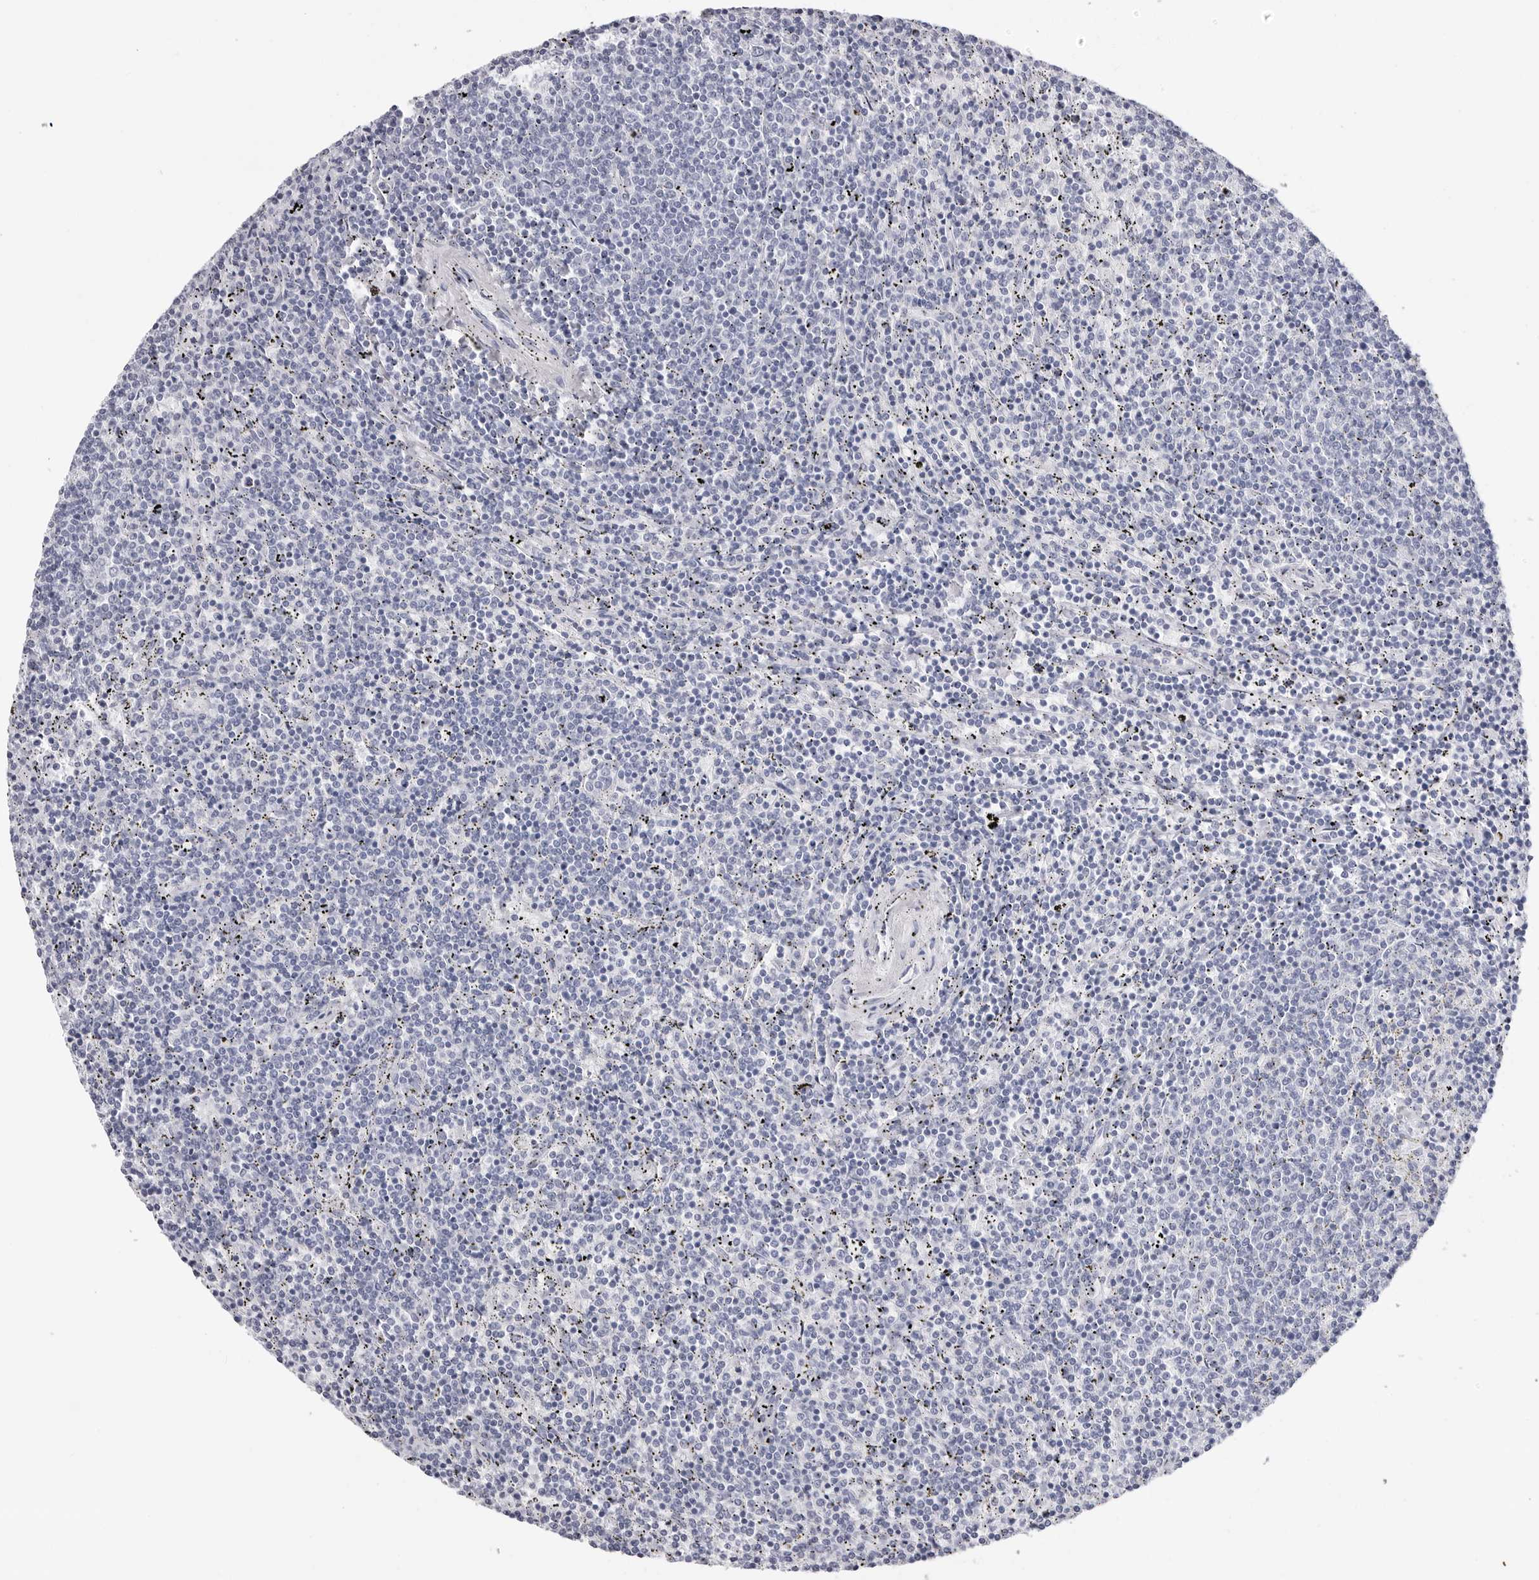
{"staining": {"intensity": "negative", "quantity": "none", "location": "none"}, "tissue": "lymphoma", "cell_type": "Tumor cells", "image_type": "cancer", "snomed": [{"axis": "morphology", "description": "Malignant lymphoma, non-Hodgkin's type, Low grade"}, {"axis": "topography", "description": "Spleen"}], "caption": "Lymphoma was stained to show a protein in brown. There is no significant expression in tumor cells.", "gene": "CST2", "patient": {"sex": "female", "age": 50}}